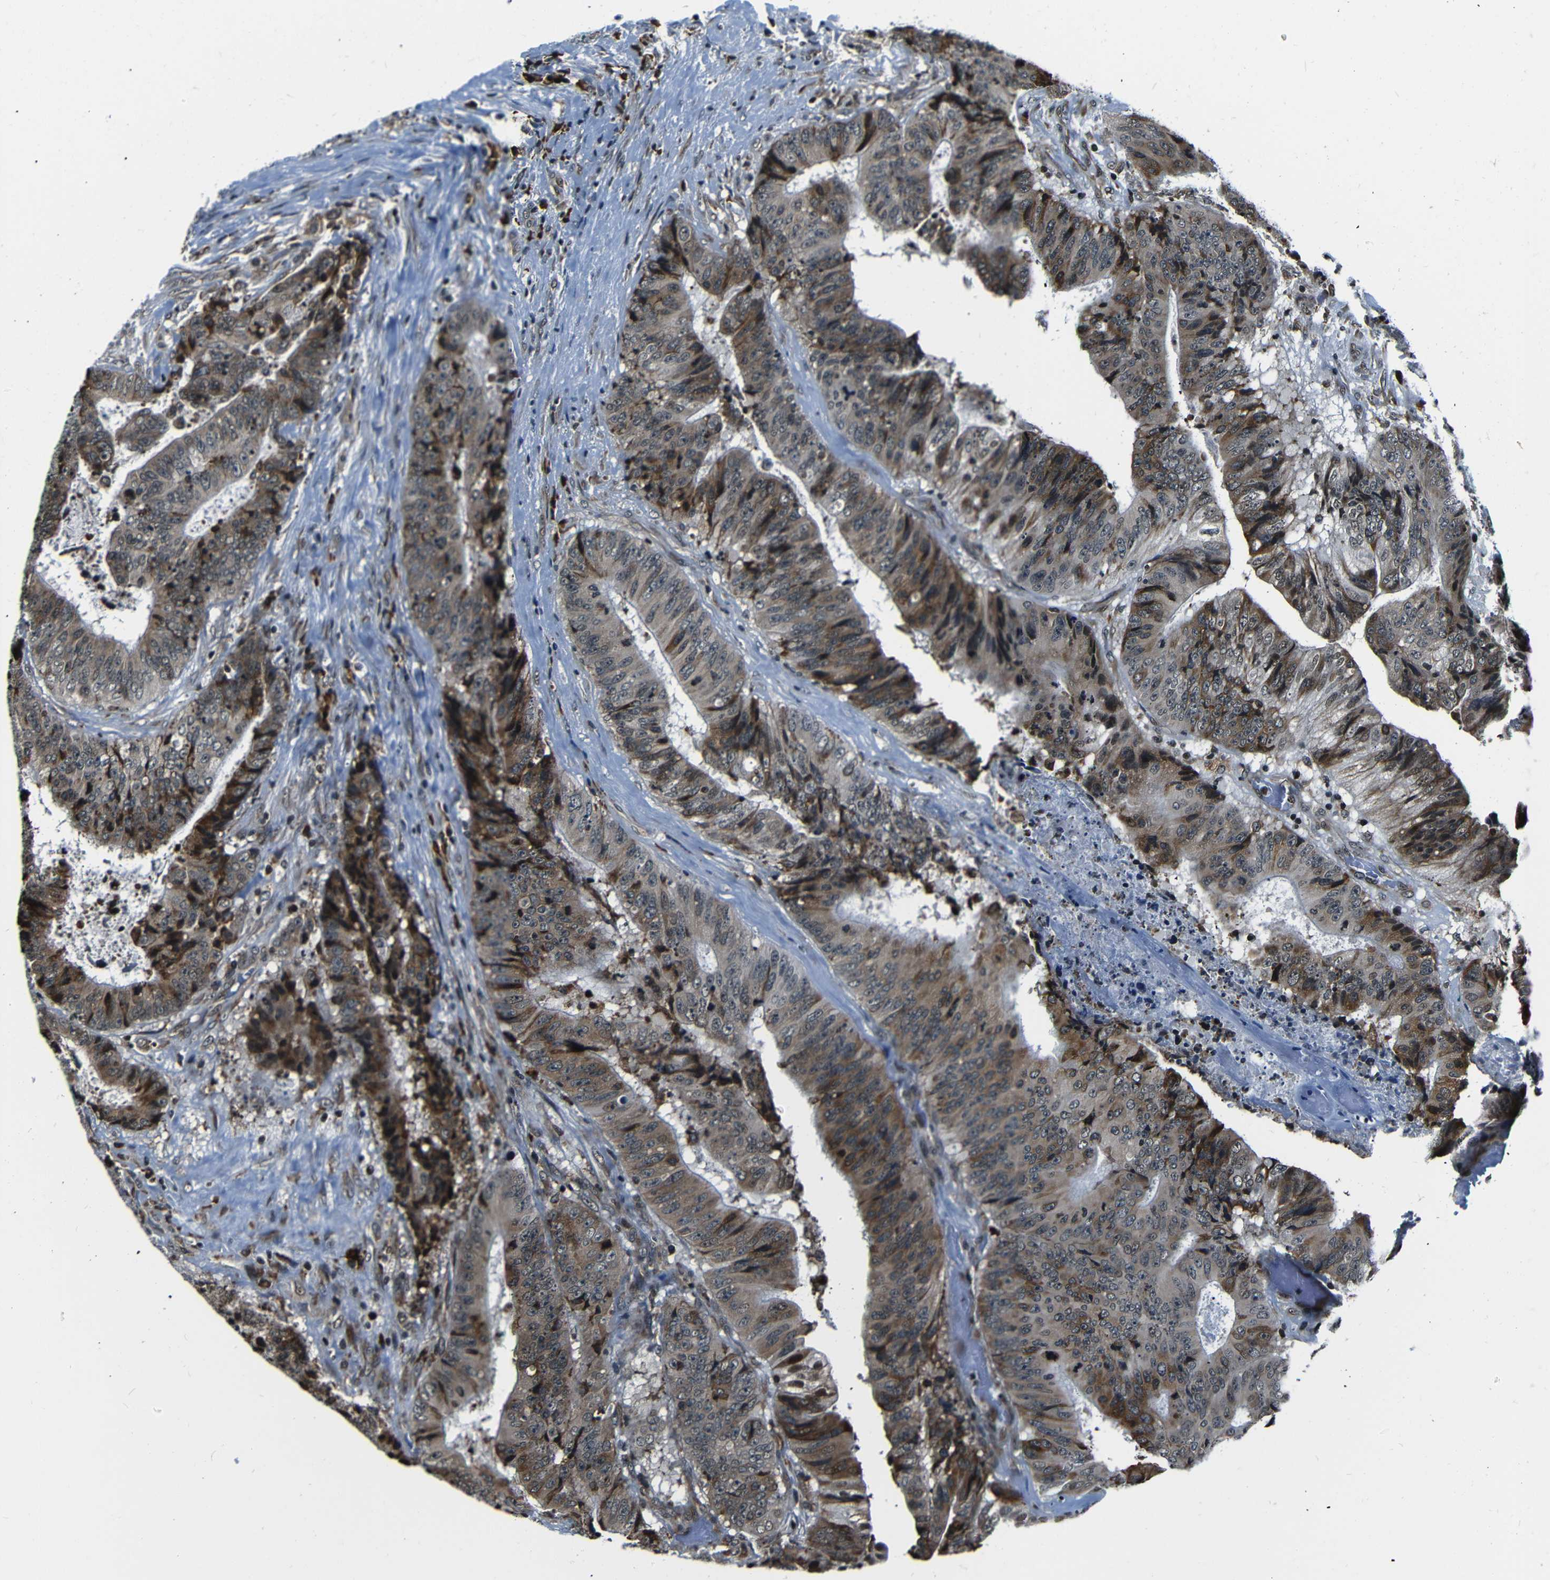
{"staining": {"intensity": "moderate", "quantity": "25%-75%", "location": "cytoplasmic/membranous,nuclear"}, "tissue": "colorectal cancer", "cell_type": "Tumor cells", "image_type": "cancer", "snomed": [{"axis": "morphology", "description": "Adenocarcinoma, NOS"}, {"axis": "topography", "description": "Rectum"}], "caption": "A high-resolution histopathology image shows immunohistochemistry (IHC) staining of colorectal cancer (adenocarcinoma), which reveals moderate cytoplasmic/membranous and nuclear staining in about 25%-75% of tumor cells. The staining was performed using DAB (3,3'-diaminobenzidine), with brown indicating positive protein expression. Nuclei are stained blue with hematoxylin.", "gene": "NCBP3", "patient": {"sex": "male", "age": 72}}